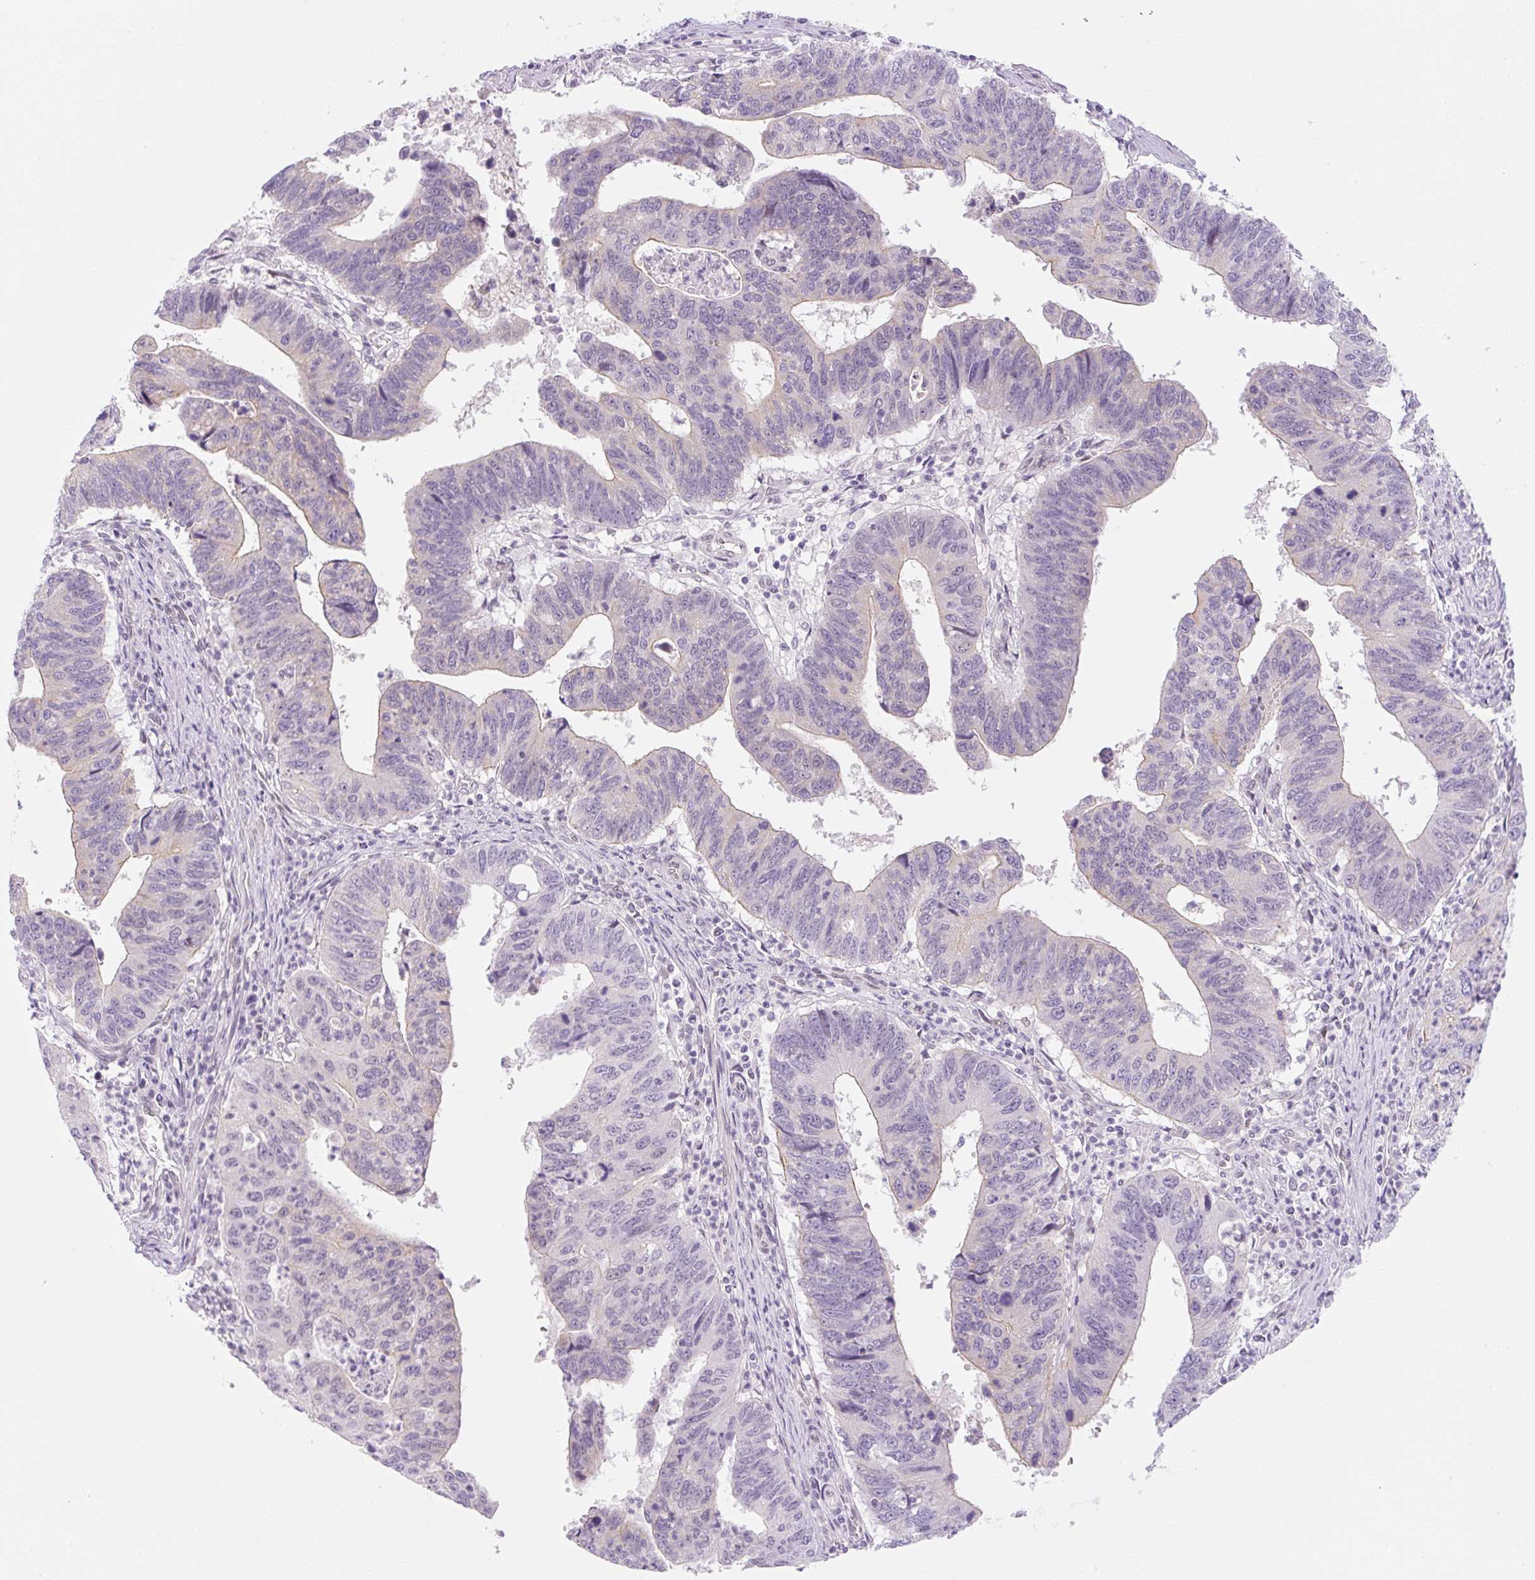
{"staining": {"intensity": "negative", "quantity": "none", "location": "none"}, "tissue": "stomach cancer", "cell_type": "Tumor cells", "image_type": "cancer", "snomed": [{"axis": "morphology", "description": "Adenocarcinoma, NOS"}, {"axis": "topography", "description": "Stomach"}], "caption": "High magnification brightfield microscopy of stomach adenocarcinoma stained with DAB (3,3'-diaminobenzidine) (brown) and counterstained with hematoxylin (blue): tumor cells show no significant positivity. The staining was performed using DAB to visualize the protein expression in brown, while the nuclei were stained in blue with hematoxylin (Magnification: 20x).", "gene": "SYNE3", "patient": {"sex": "male", "age": 59}}